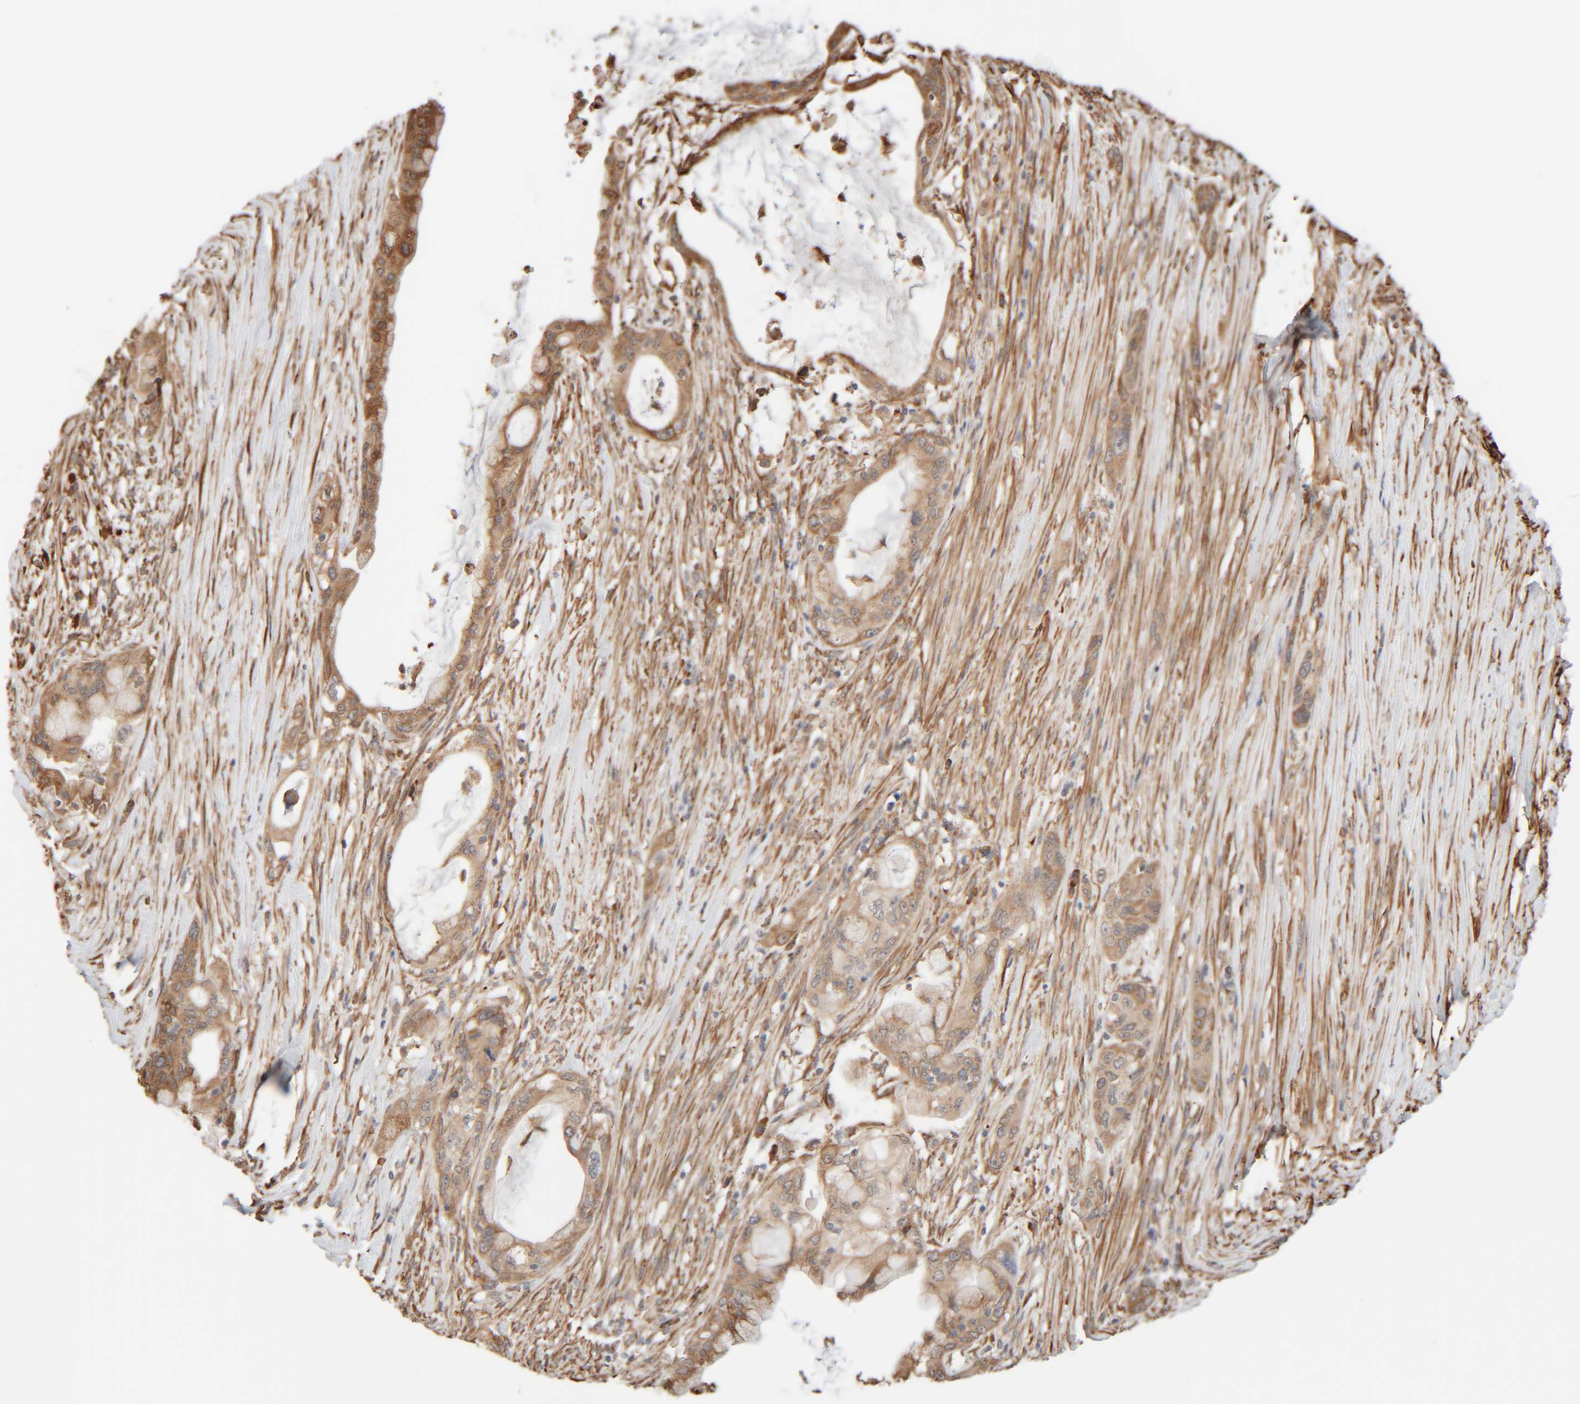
{"staining": {"intensity": "moderate", "quantity": ">75%", "location": "cytoplasmic/membranous"}, "tissue": "pancreatic cancer", "cell_type": "Tumor cells", "image_type": "cancer", "snomed": [{"axis": "morphology", "description": "Adenocarcinoma, NOS"}, {"axis": "topography", "description": "Pancreas"}], "caption": "Immunohistochemistry staining of pancreatic cancer (adenocarcinoma), which displays medium levels of moderate cytoplasmic/membranous staining in about >75% of tumor cells indicating moderate cytoplasmic/membranous protein staining. The staining was performed using DAB (3,3'-diaminobenzidine) (brown) for protein detection and nuclei were counterstained in hematoxylin (blue).", "gene": "INTS1", "patient": {"sex": "male", "age": 53}}